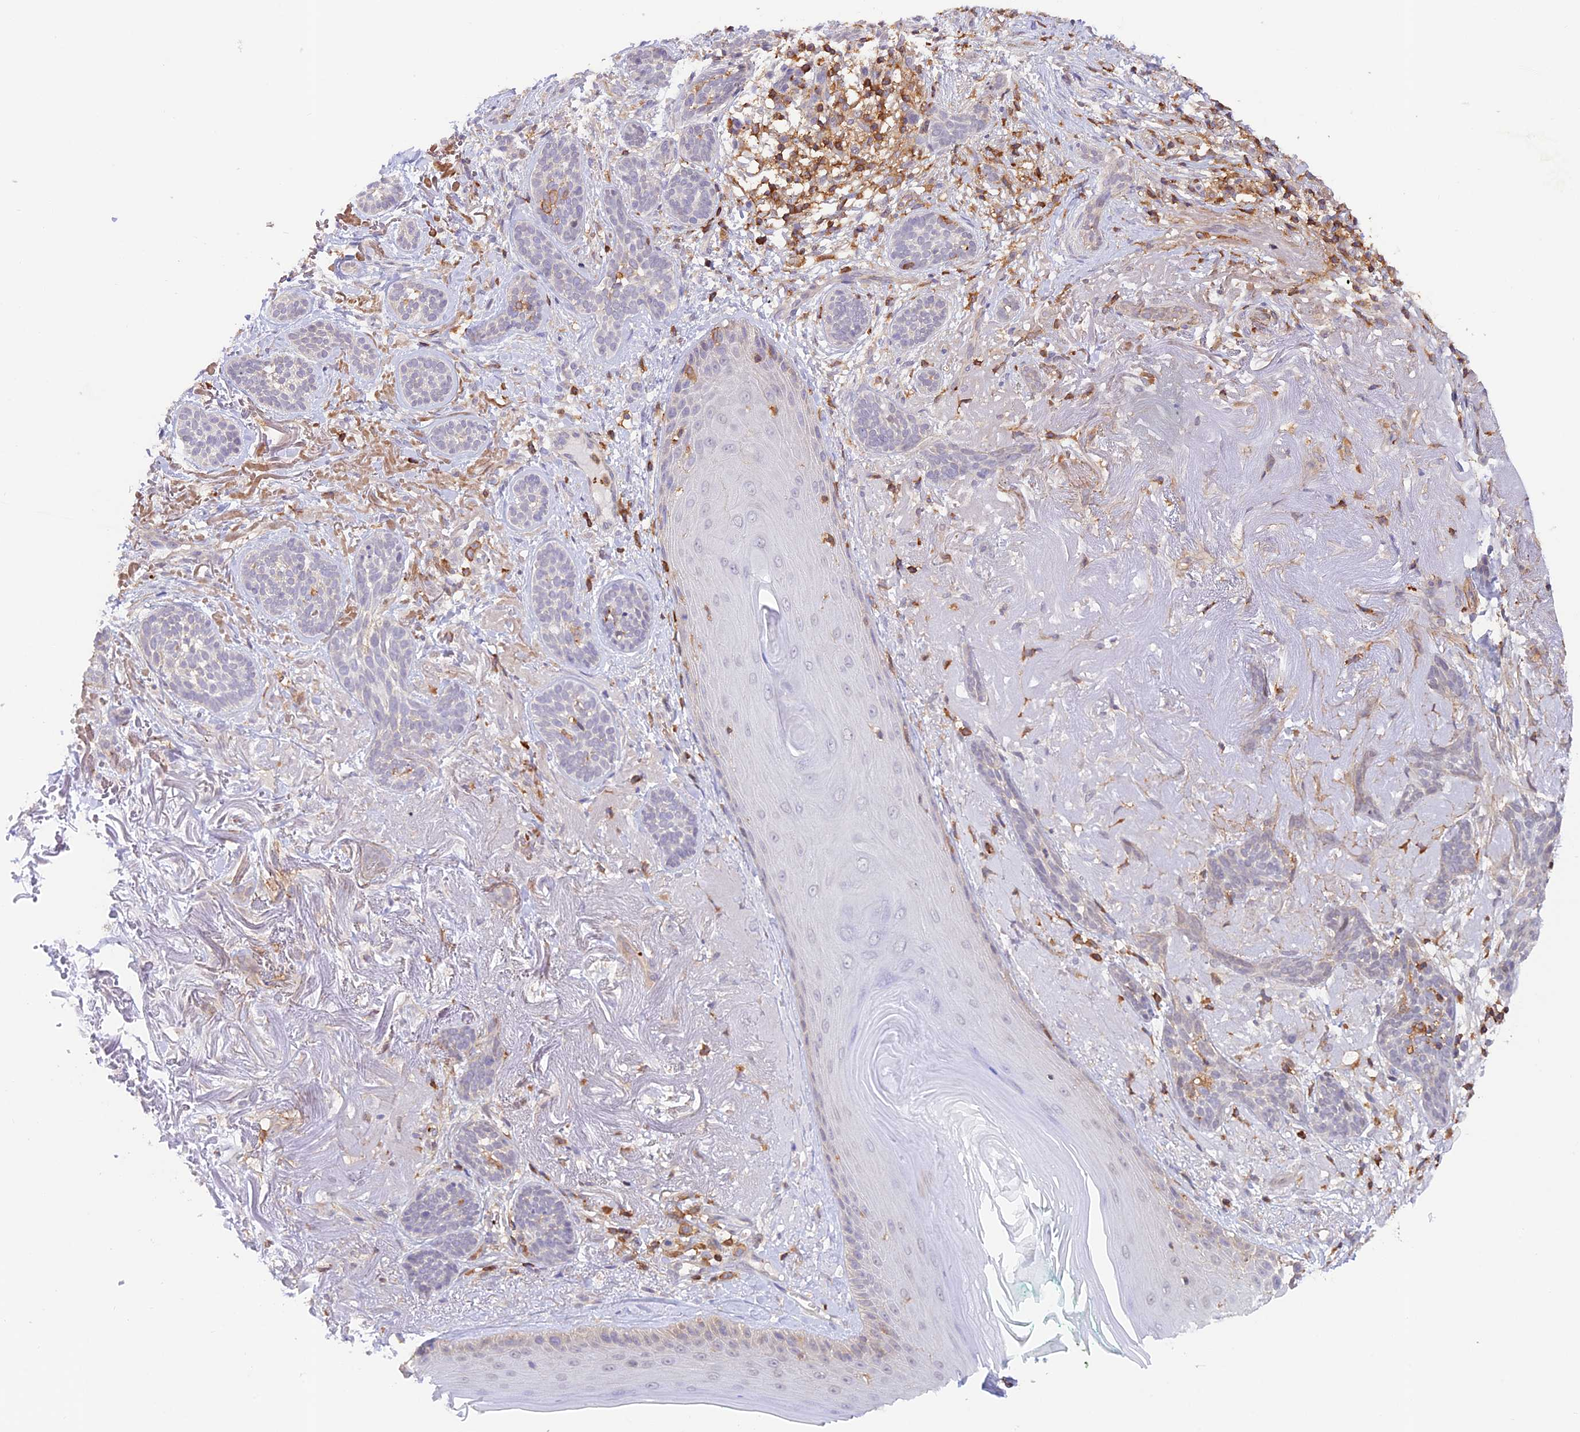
{"staining": {"intensity": "negative", "quantity": "none", "location": "none"}, "tissue": "skin cancer", "cell_type": "Tumor cells", "image_type": "cancer", "snomed": [{"axis": "morphology", "description": "Basal cell carcinoma"}, {"axis": "topography", "description": "Skin"}], "caption": "Skin cancer (basal cell carcinoma) was stained to show a protein in brown. There is no significant positivity in tumor cells.", "gene": "DENND1C", "patient": {"sex": "male", "age": 71}}